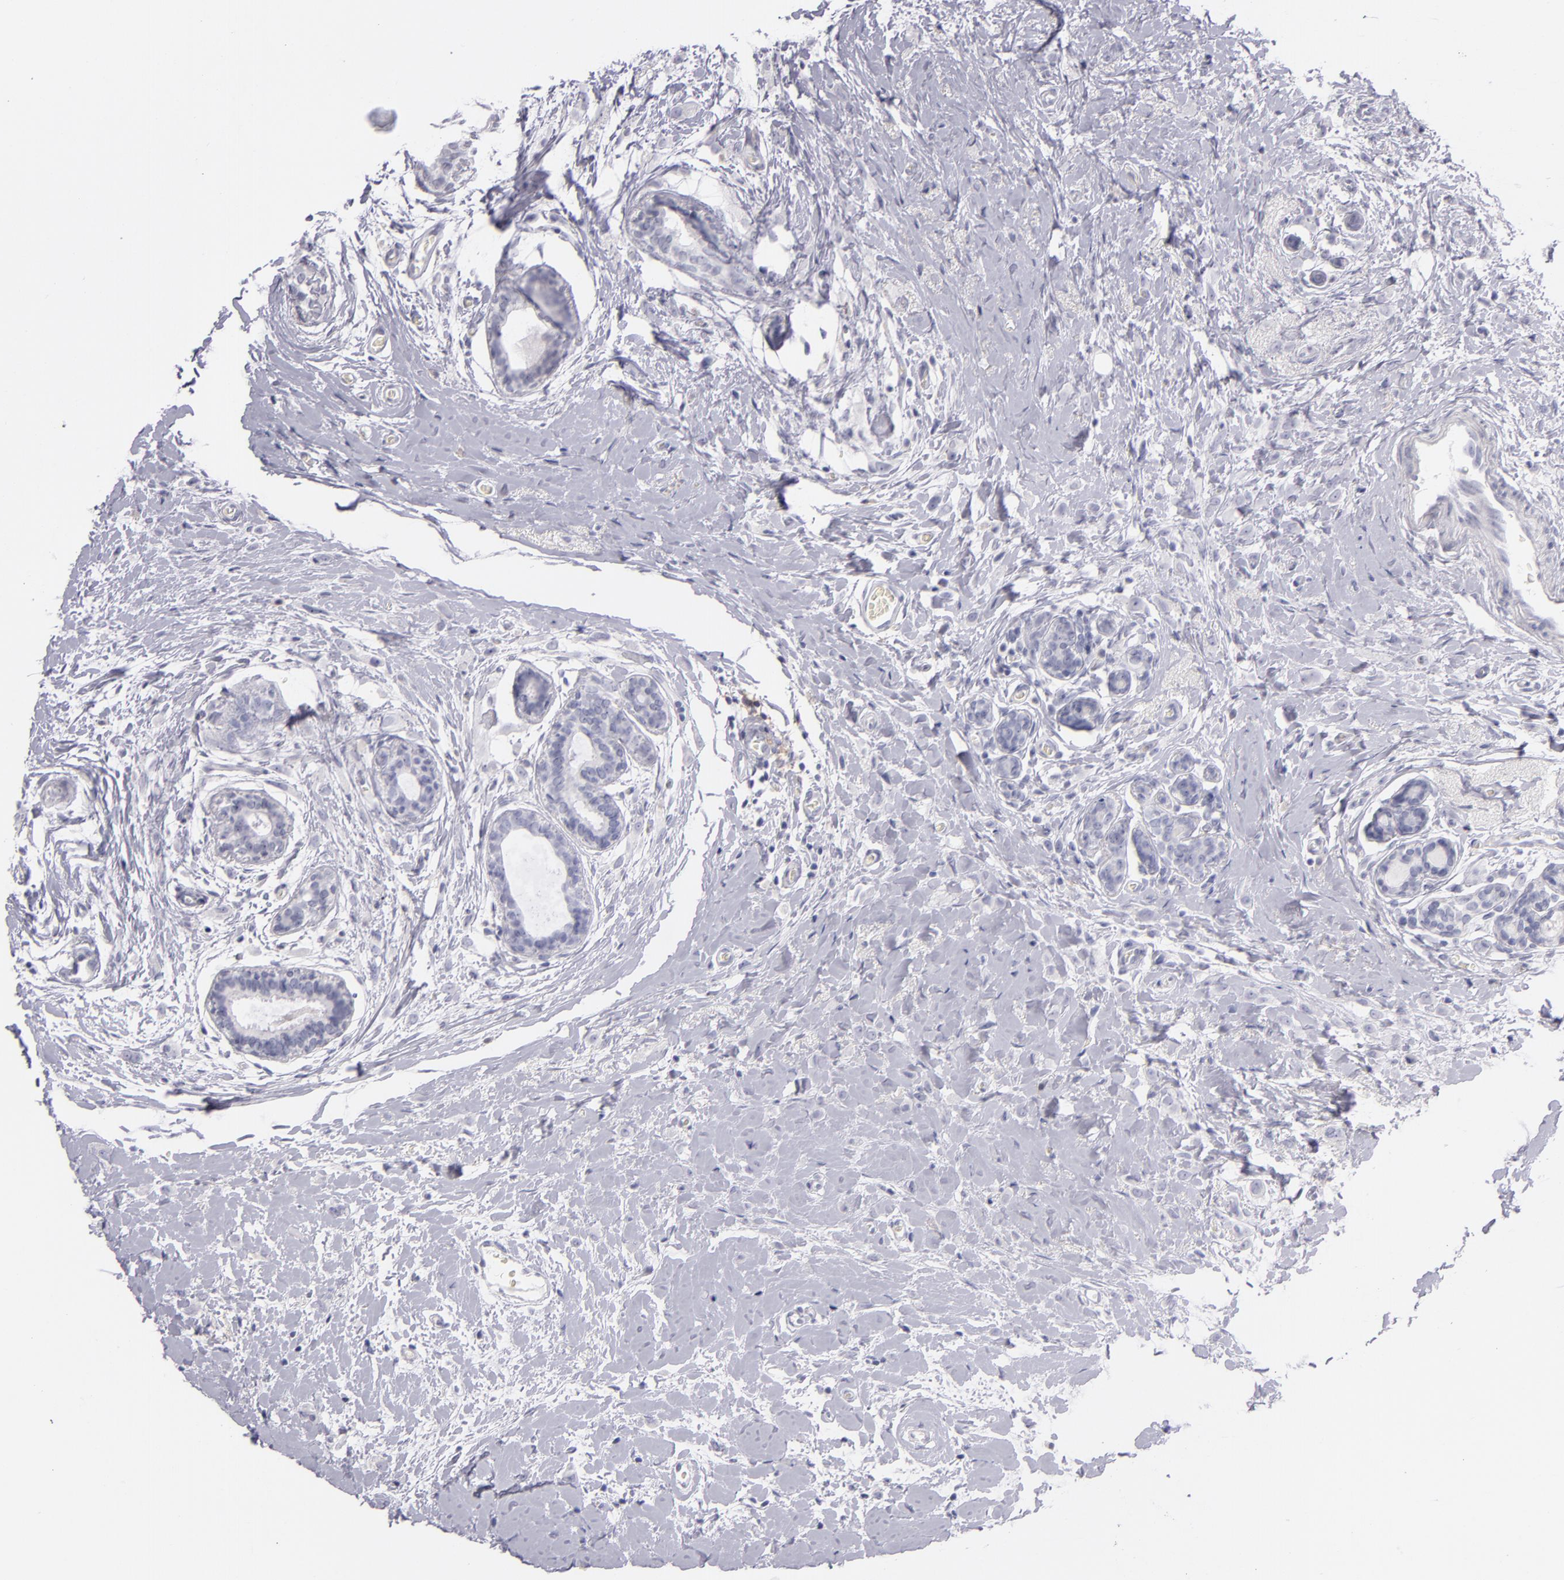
{"staining": {"intensity": "negative", "quantity": "none", "location": "none"}, "tissue": "breast cancer", "cell_type": "Tumor cells", "image_type": "cancer", "snomed": [{"axis": "morphology", "description": "Lobular carcinoma"}, {"axis": "topography", "description": "Breast"}], "caption": "Photomicrograph shows no protein staining in tumor cells of breast cancer tissue.", "gene": "CD40", "patient": {"sex": "female", "age": 57}}